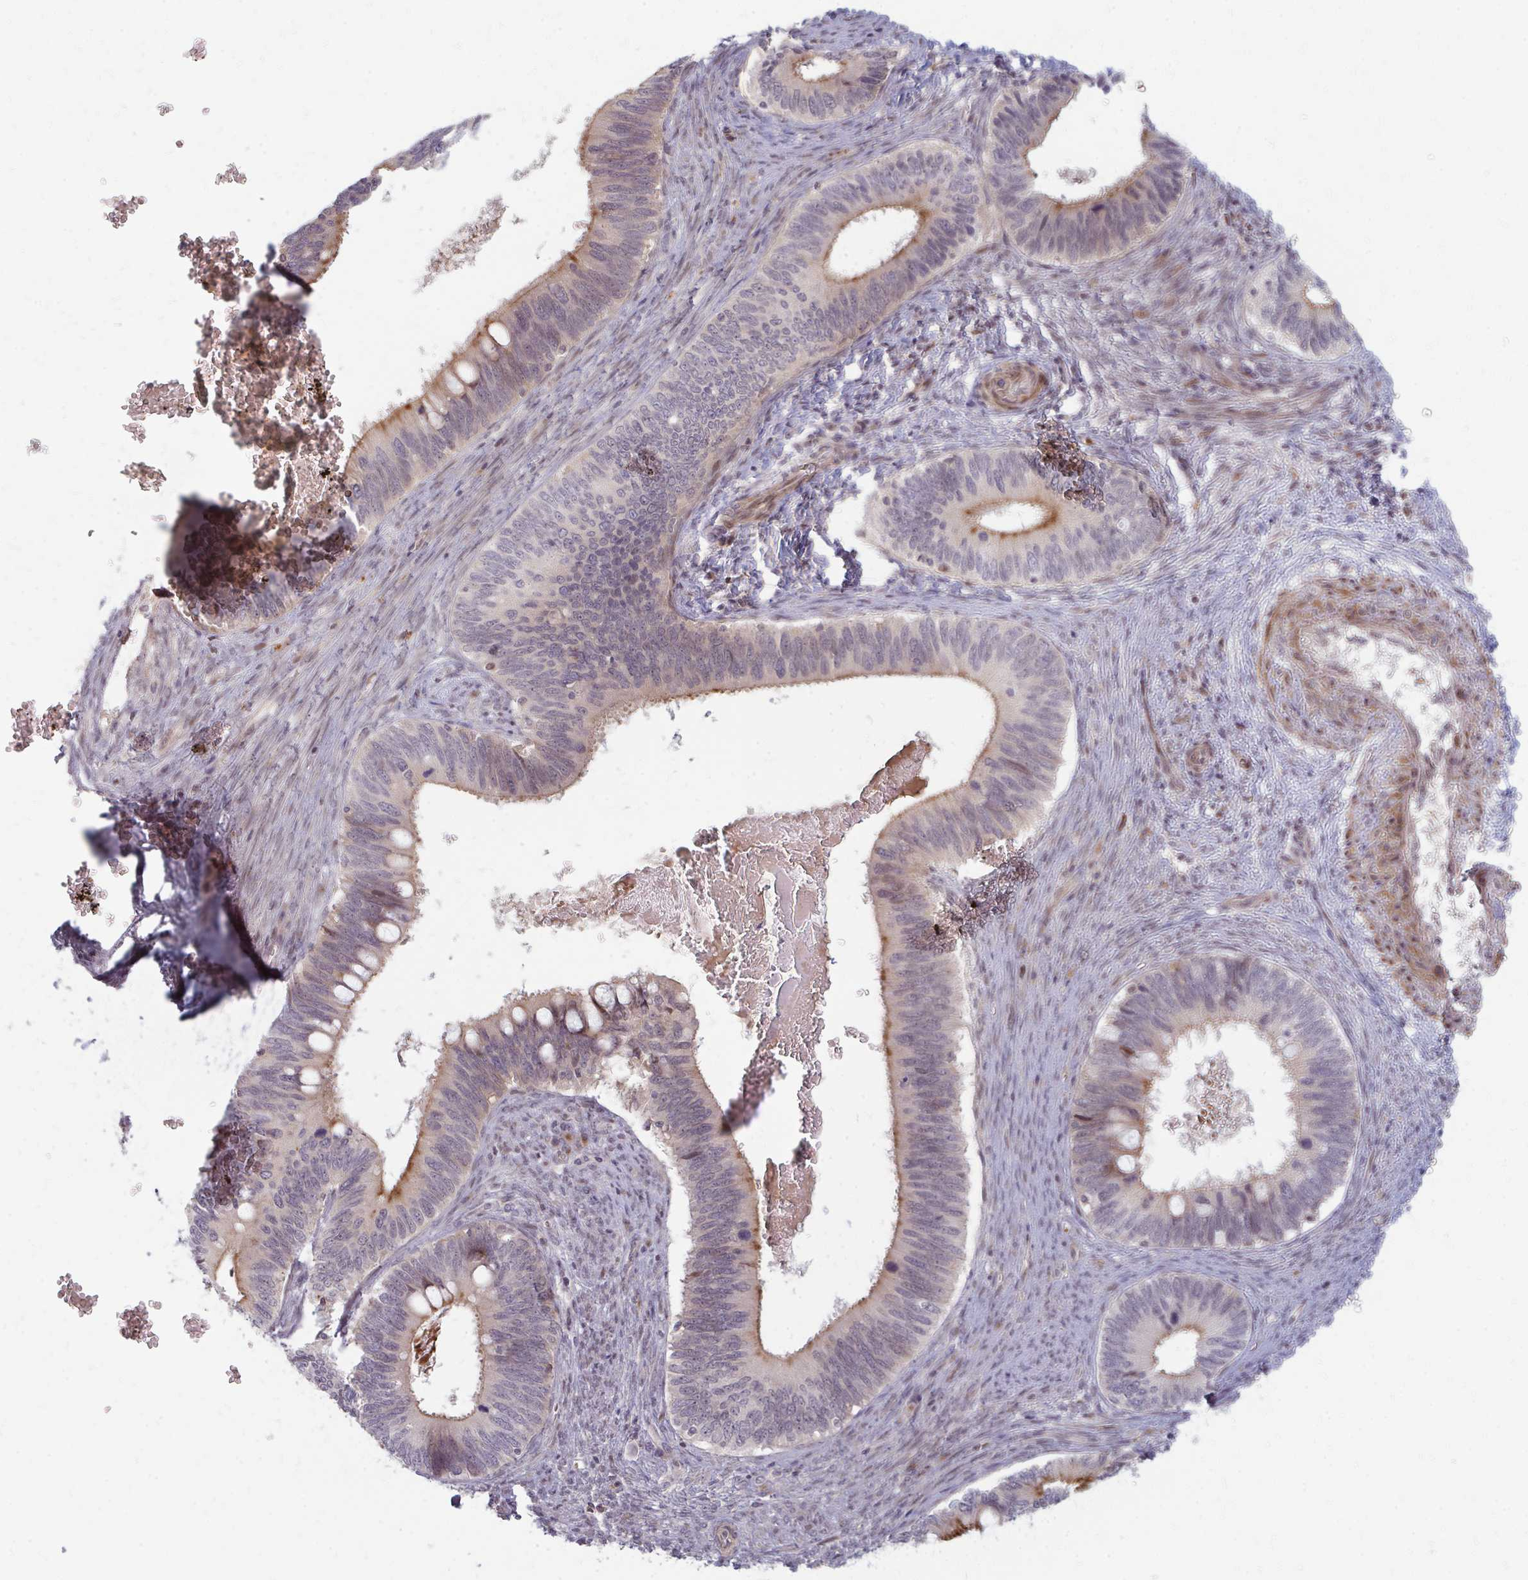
{"staining": {"intensity": "weak", "quantity": "25%-75%", "location": "cytoplasmic/membranous"}, "tissue": "cervical cancer", "cell_type": "Tumor cells", "image_type": "cancer", "snomed": [{"axis": "morphology", "description": "Adenocarcinoma, NOS"}, {"axis": "topography", "description": "Cervix"}], "caption": "Tumor cells show low levels of weak cytoplasmic/membranous positivity in about 25%-75% of cells in human cervical cancer.", "gene": "ZNF285", "patient": {"sex": "female", "age": 42}}